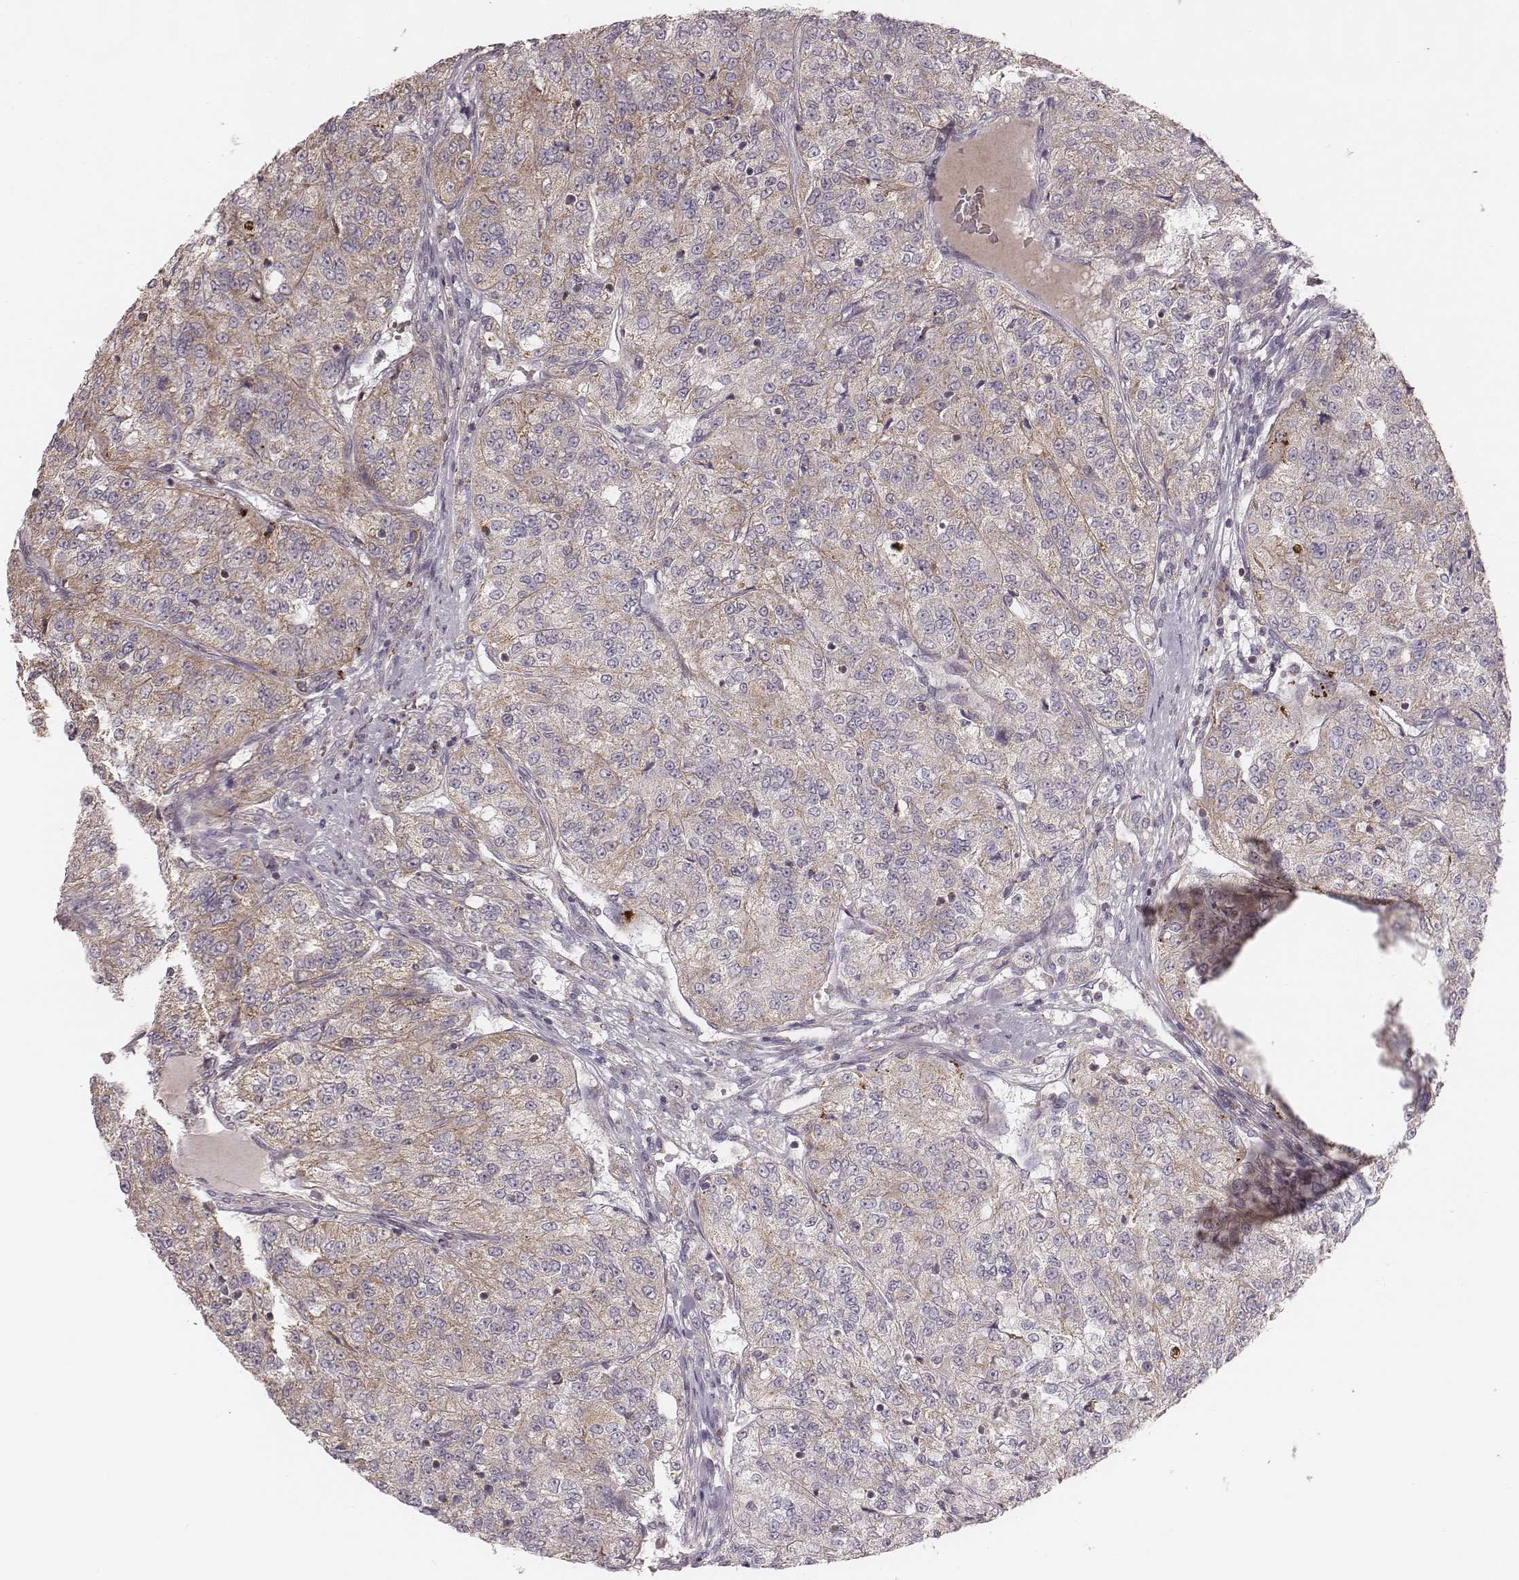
{"staining": {"intensity": "strong", "quantity": "25%-75%", "location": "cytoplasmic/membranous"}, "tissue": "renal cancer", "cell_type": "Tumor cells", "image_type": "cancer", "snomed": [{"axis": "morphology", "description": "Adenocarcinoma, NOS"}, {"axis": "topography", "description": "Kidney"}], "caption": "A micrograph showing strong cytoplasmic/membranous staining in about 25%-75% of tumor cells in renal adenocarcinoma, as visualized by brown immunohistochemical staining.", "gene": "TUFM", "patient": {"sex": "female", "age": 63}}